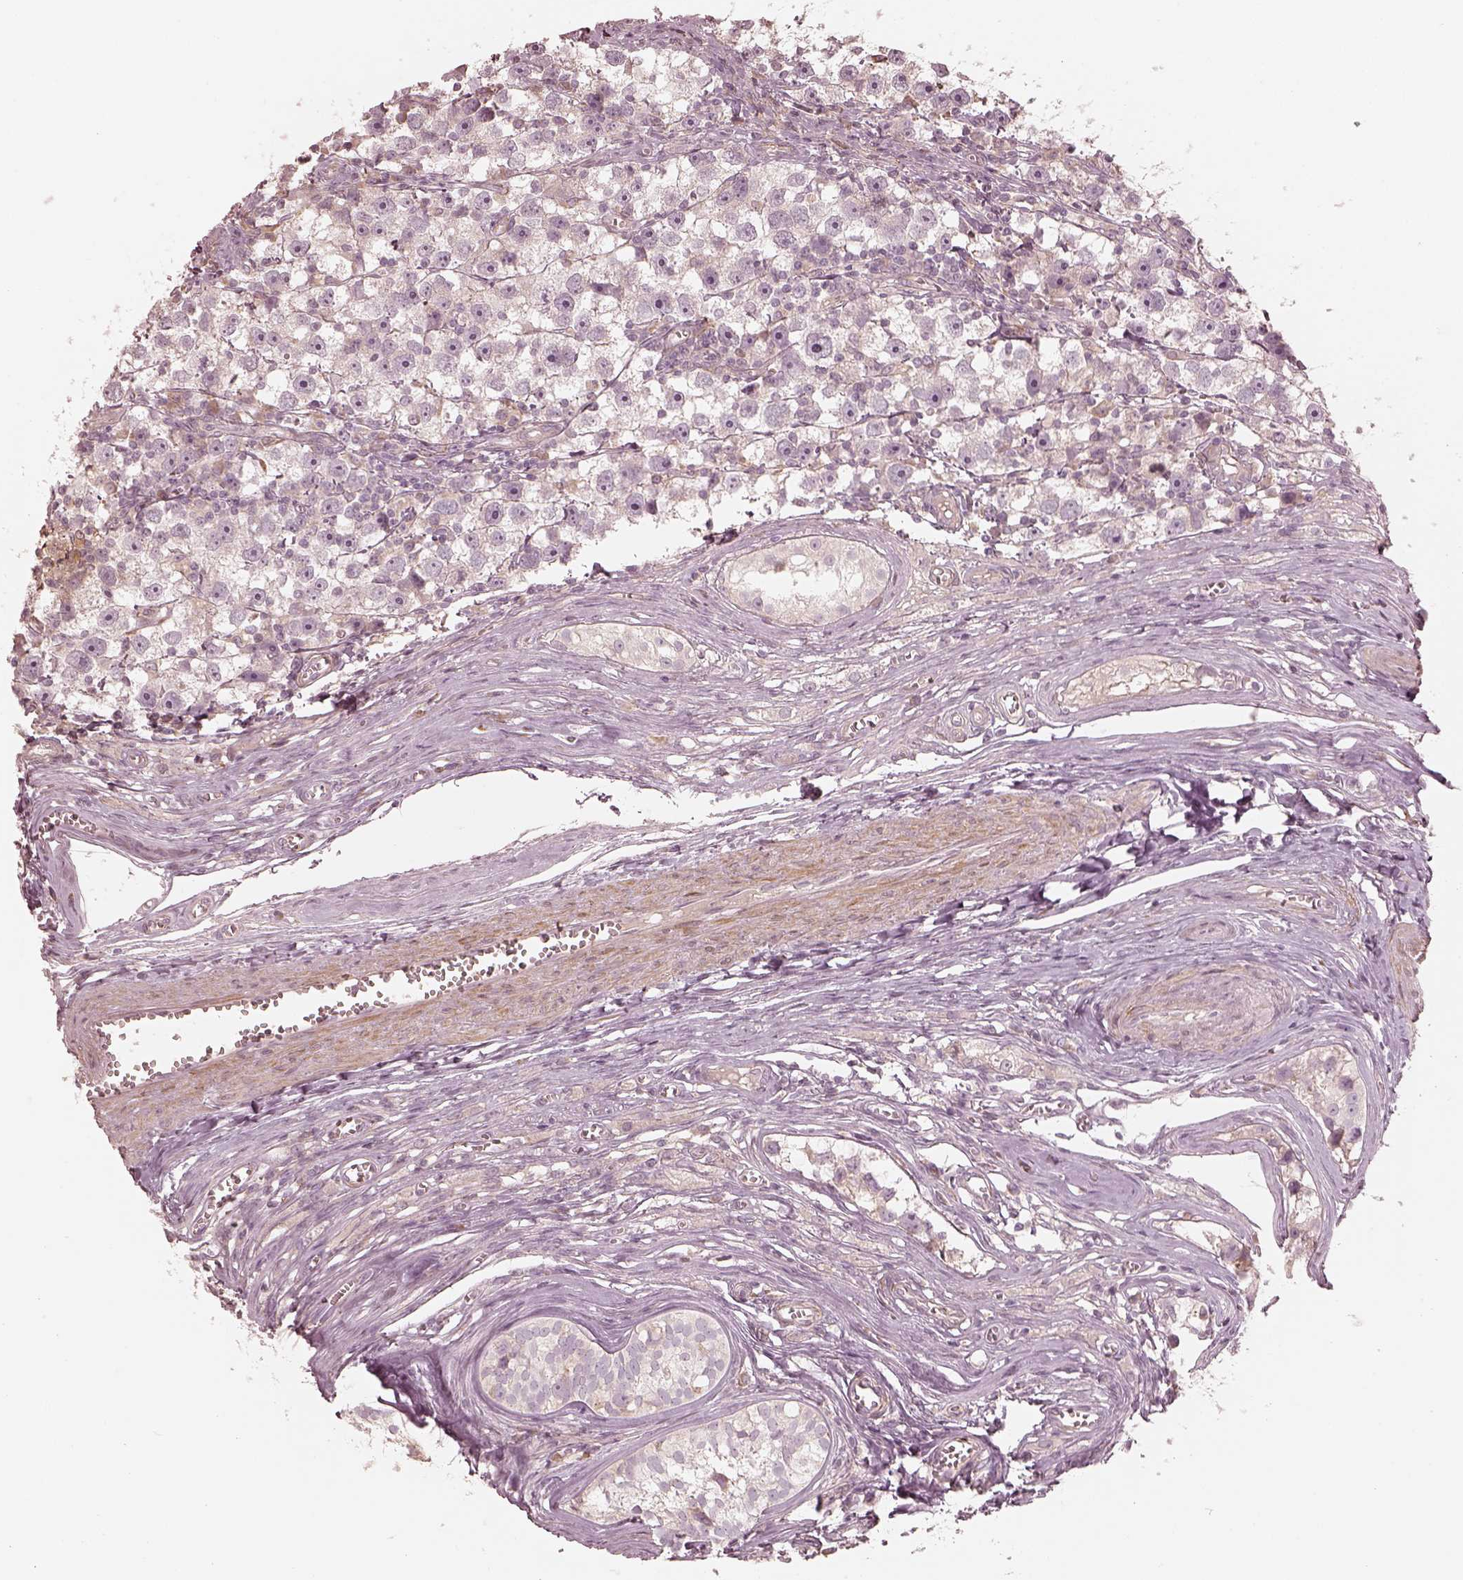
{"staining": {"intensity": "negative", "quantity": "none", "location": "none"}, "tissue": "testis cancer", "cell_type": "Tumor cells", "image_type": "cancer", "snomed": [{"axis": "morphology", "description": "Seminoma, NOS"}, {"axis": "topography", "description": "Testis"}], "caption": "This is an IHC photomicrograph of human testis cancer (seminoma). There is no expression in tumor cells.", "gene": "KCNJ9", "patient": {"sex": "male", "age": 30}}